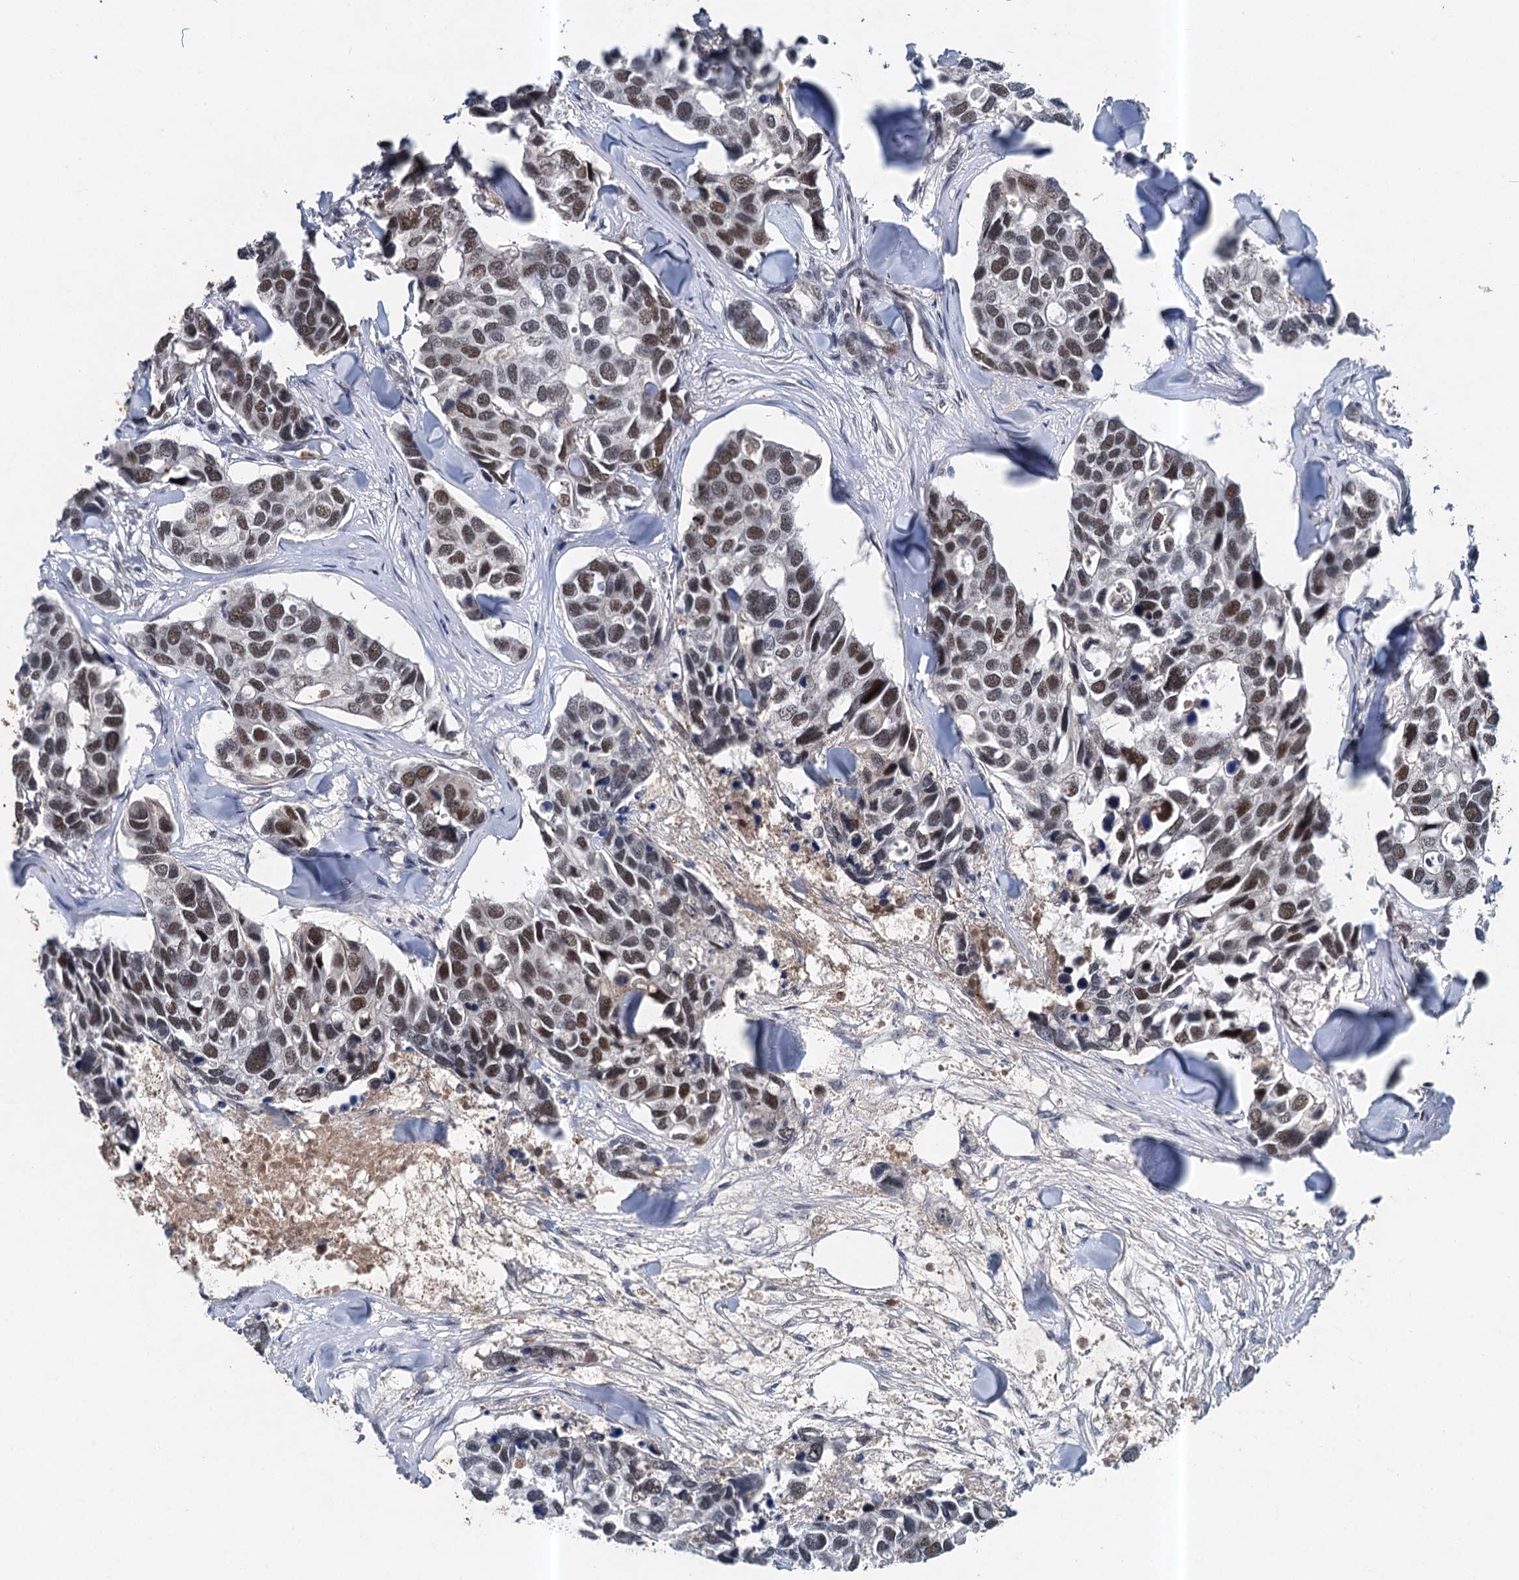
{"staining": {"intensity": "moderate", "quantity": "25%-75%", "location": "nuclear"}, "tissue": "breast cancer", "cell_type": "Tumor cells", "image_type": "cancer", "snomed": [{"axis": "morphology", "description": "Duct carcinoma"}, {"axis": "topography", "description": "Breast"}], "caption": "A histopathology image of breast cancer stained for a protein displays moderate nuclear brown staining in tumor cells.", "gene": "CSTF3", "patient": {"sex": "female", "age": 83}}